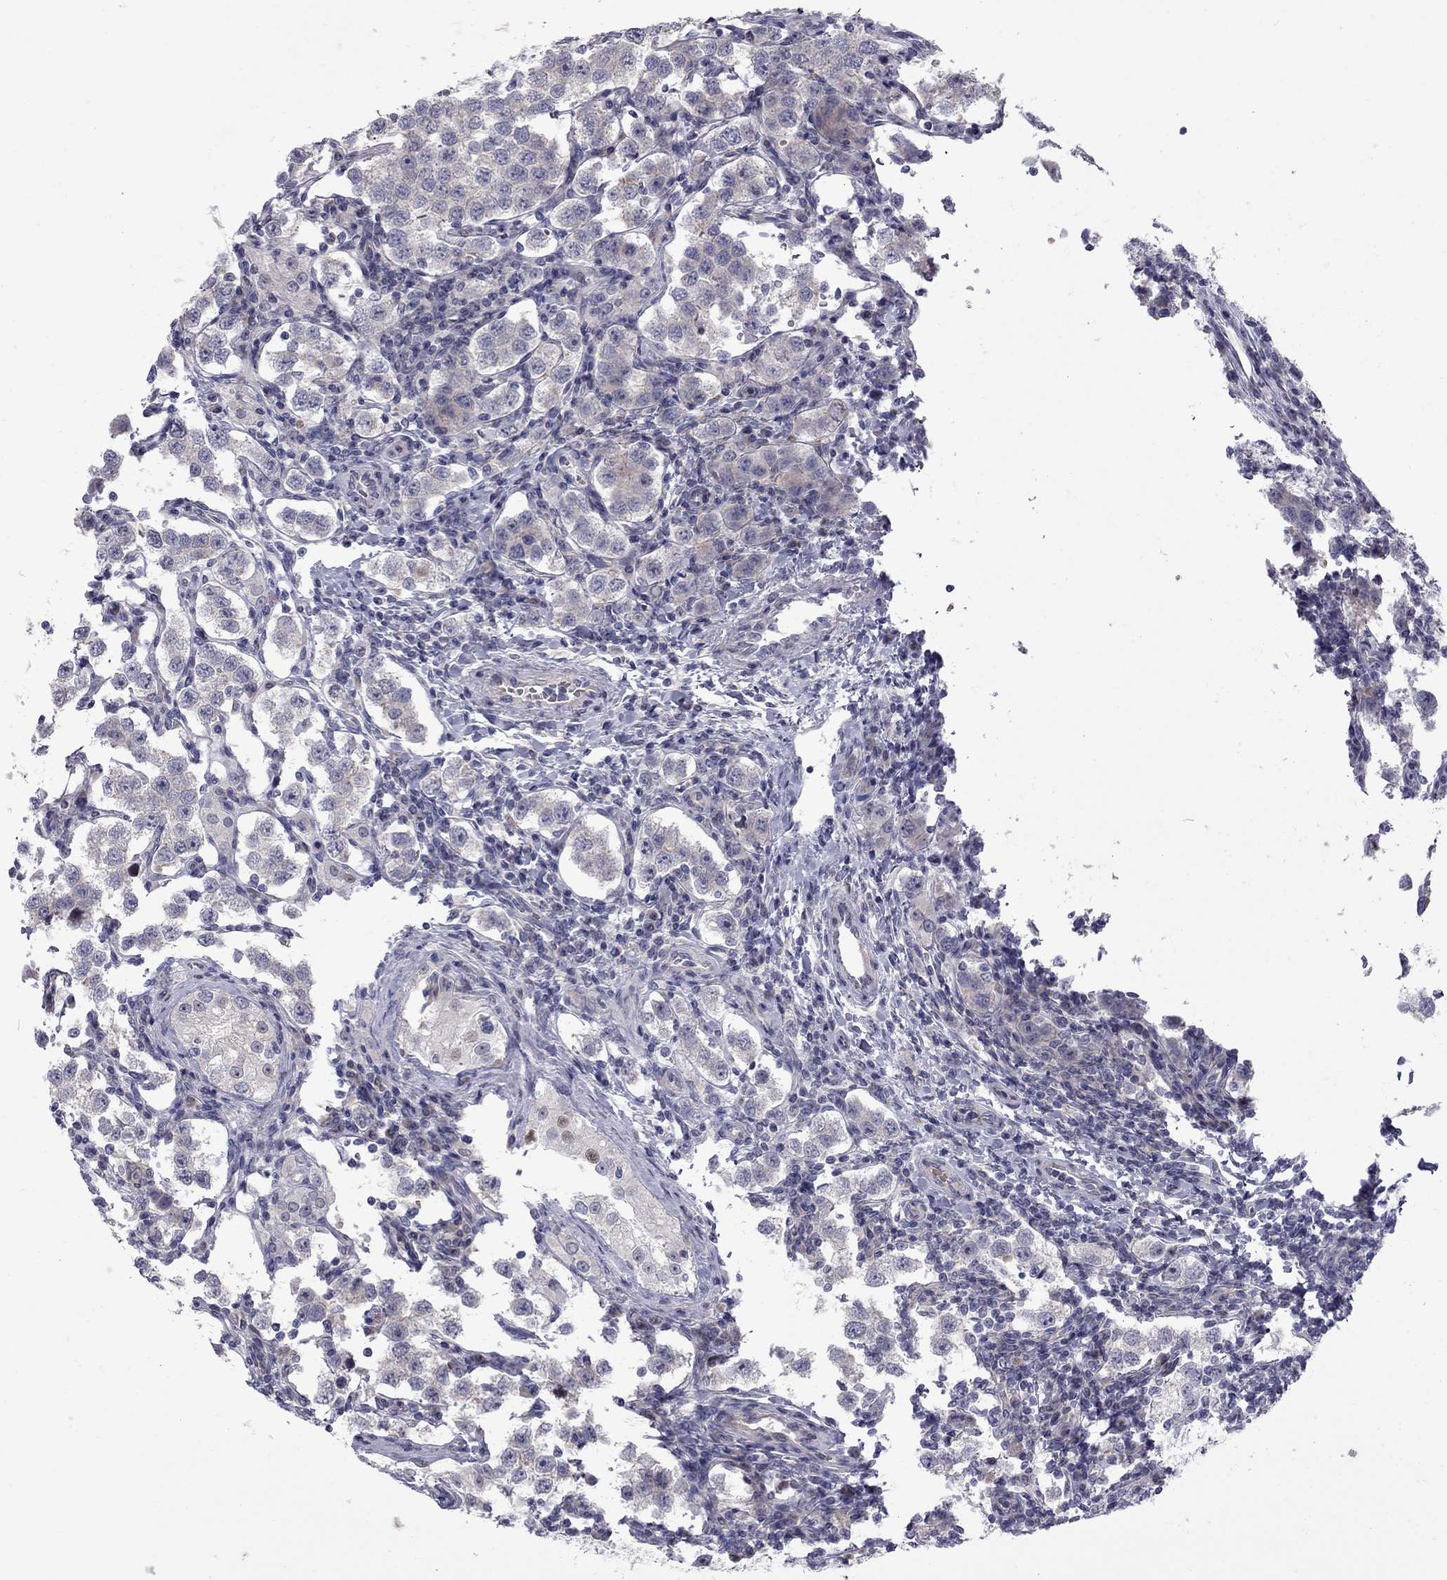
{"staining": {"intensity": "negative", "quantity": "none", "location": "none"}, "tissue": "testis cancer", "cell_type": "Tumor cells", "image_type": "cancer", "snomed": [{"axis": "morphology", "description": "Seminoma, NOS"}, {"axis": "topography", "description": "Testis"}], "caption": "Histopathology image shows no significant protein positivity in tumor cells of testis cancer (seminoma).", "gene": "NRARP", "patient": {"sex": "male", "age": 37}}